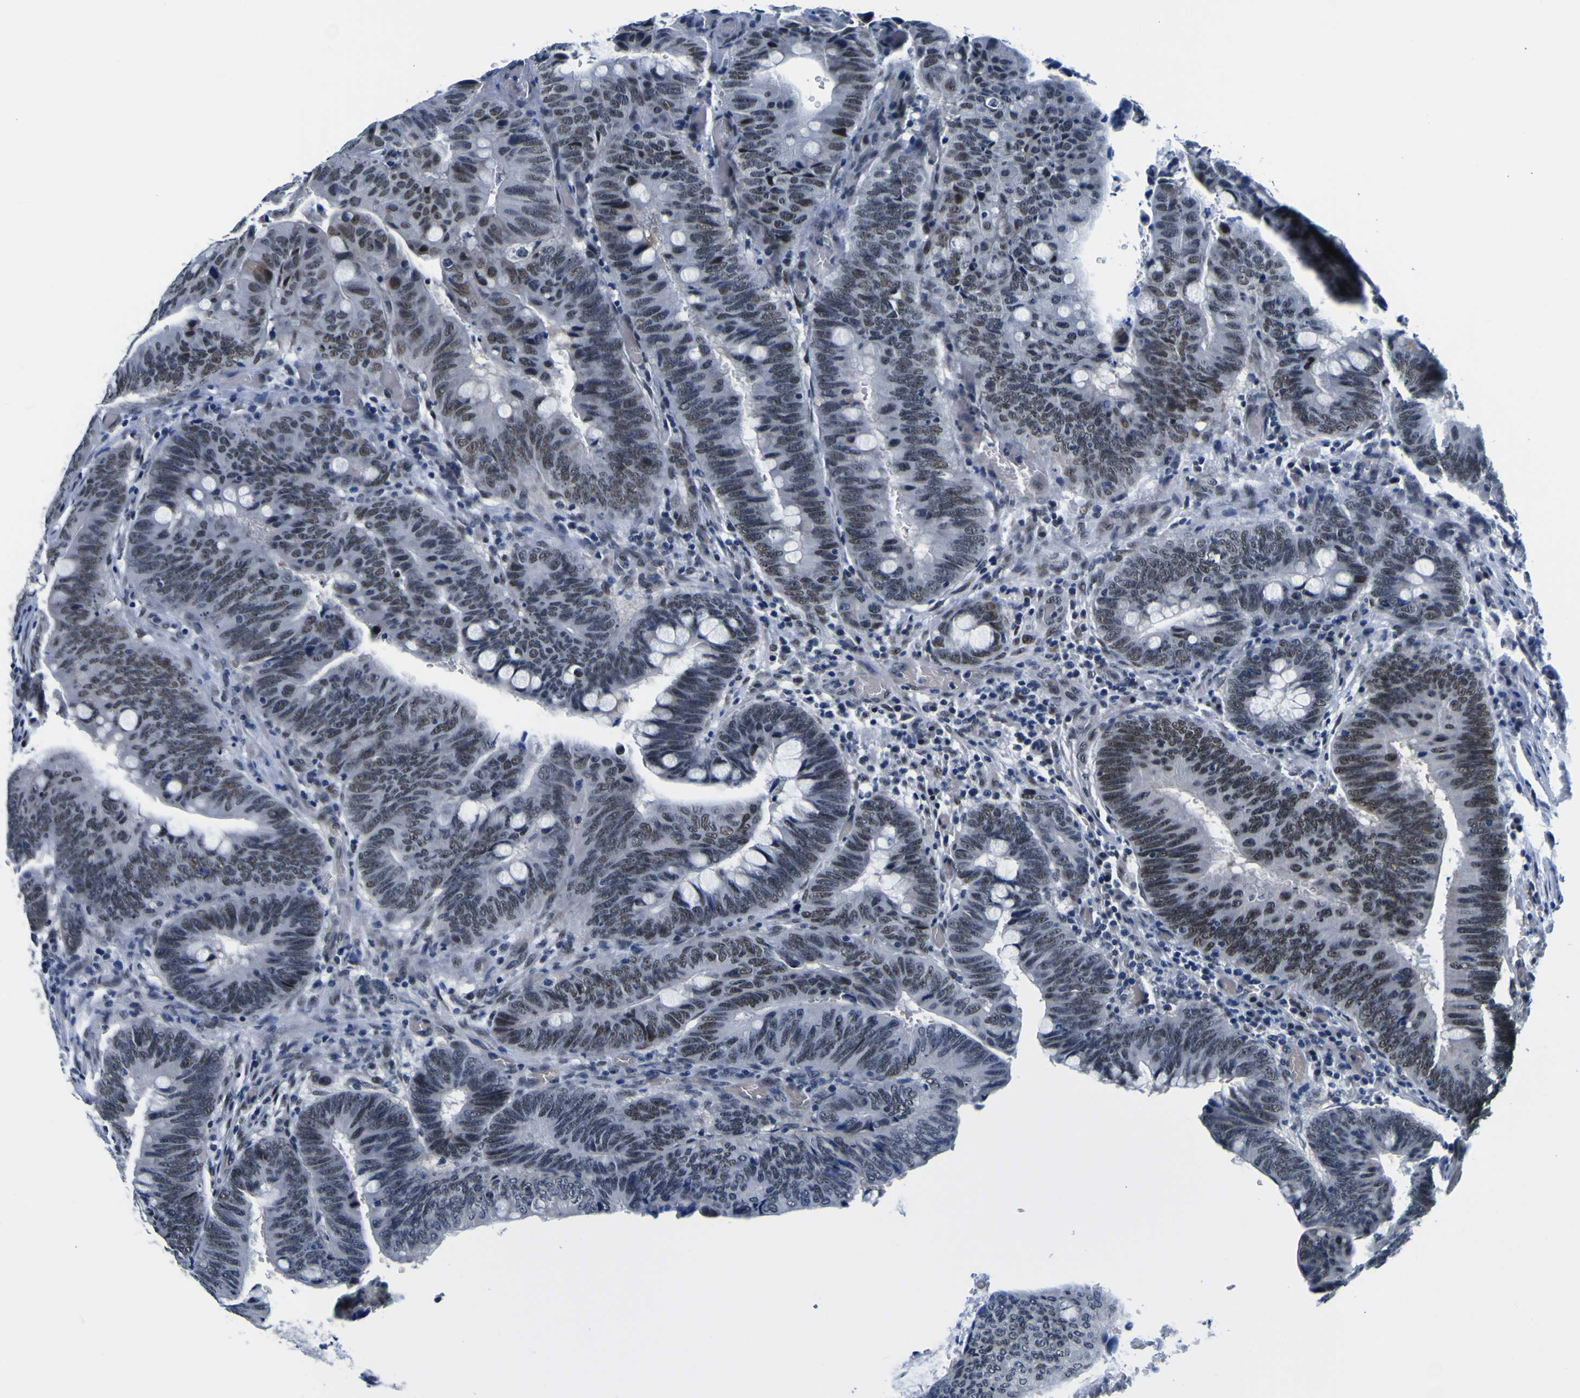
{"staining": {"intensity": "weak", "quantity": "<25%", "location": "nuclear"}, "tissue": "colorectal cancer", "cell_type": "Tumor cells", "image_type": "cancer", "snomed": [{"axis": "morphology", "description": "Normal tissue, NOS"}, {"axis": "morphology", "description": "Adenocarcinoma, NOS"}, {"axis": "topography", "description": "Rectum"}, {"axis": "topography", "description": "Peripheral nerve tissue"}], "caption": "Immunohistochemical staining of colorectal adenocarcinoma demonstrates no significant staining in tumor cells.", "gene": "CUL4B", "patient": {"sex": "male", "age": 92}}